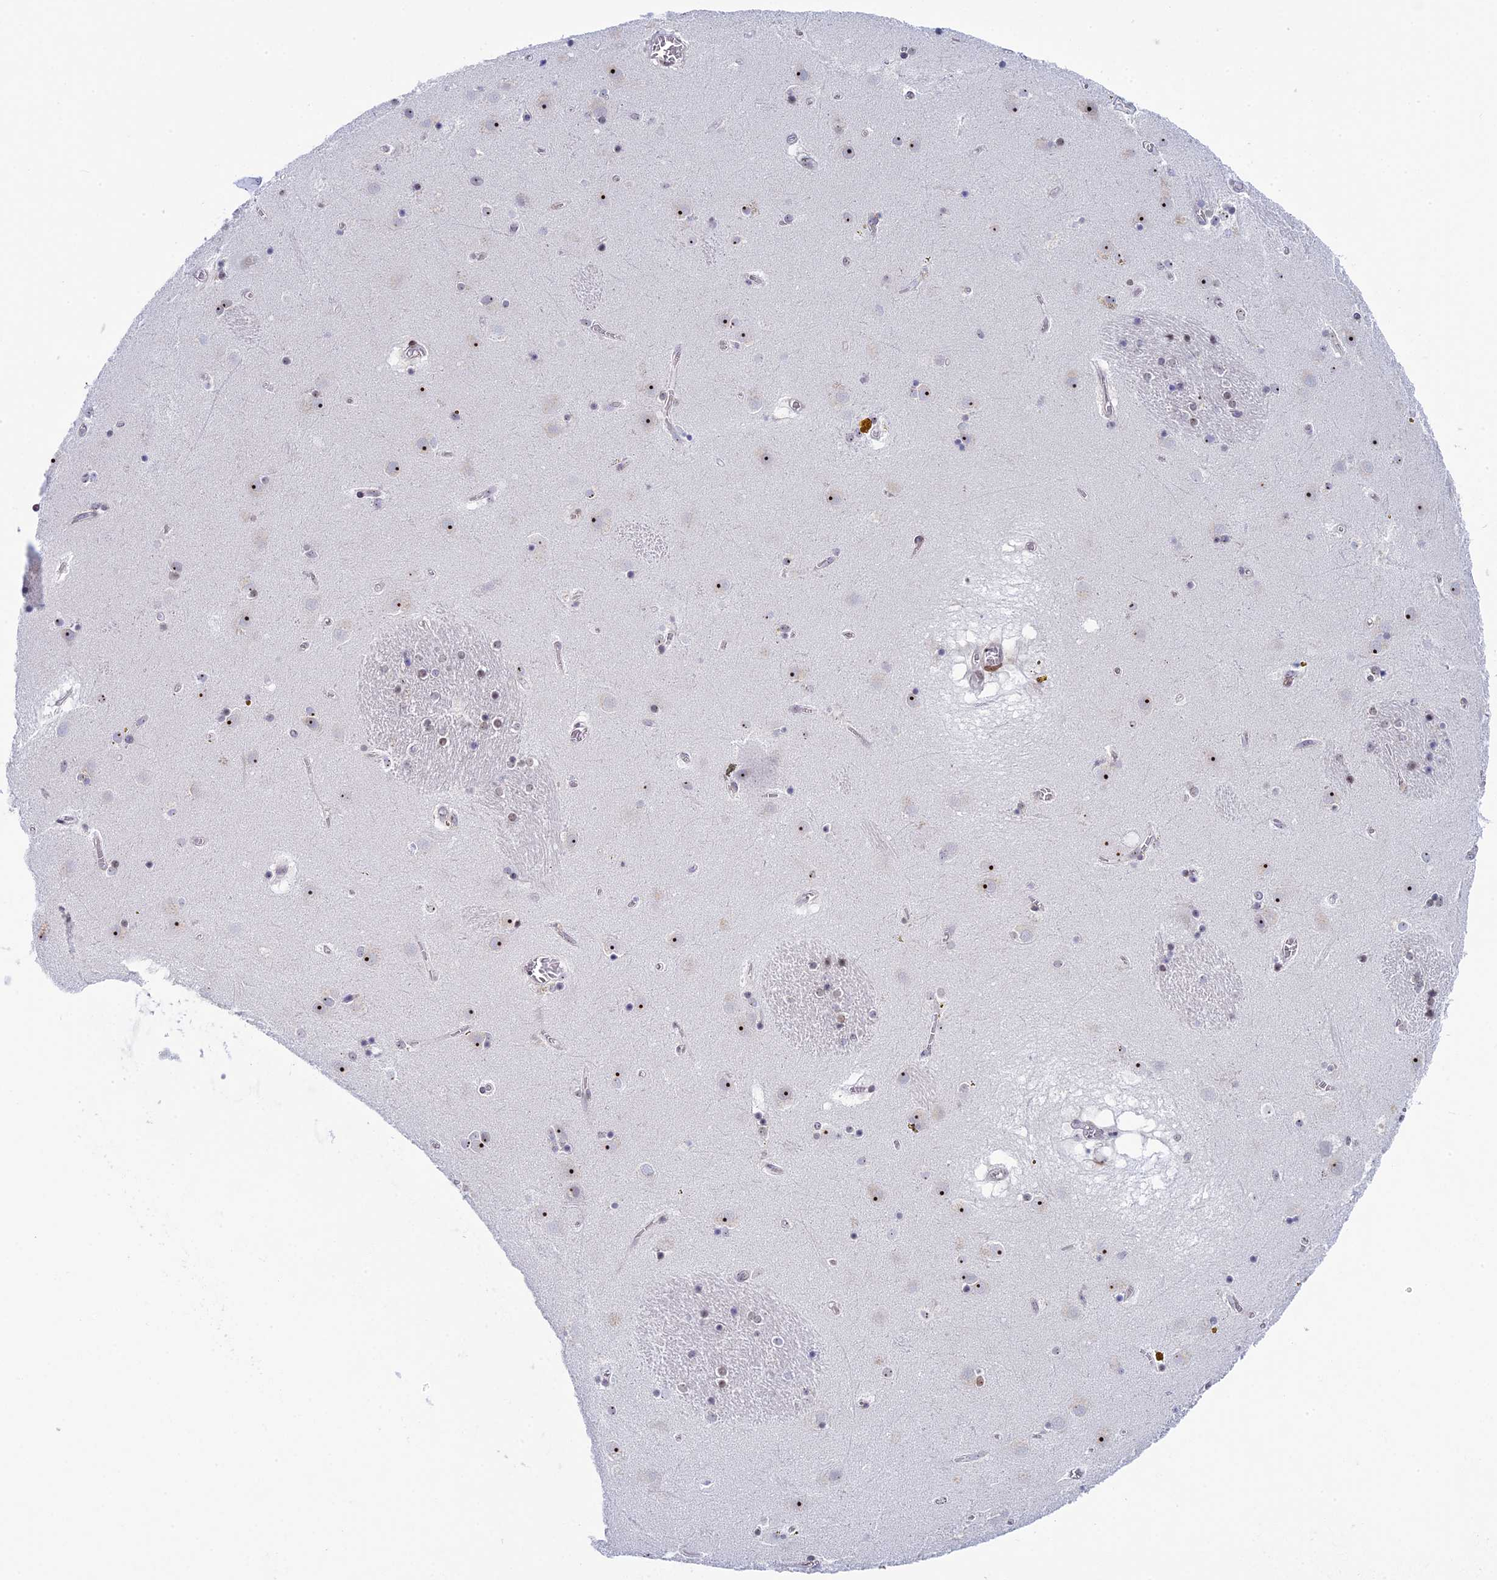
{"staining": {"intensity": "weak", "quantity": "<25%", "location": "nuclear"}, "tissue": "caudate", "cell_type": "Glial cells", "image_type": "normal", "snomed": [{"axis": "morphology", "description": "Normal tissue, NOS"}, {"axis": "topography", "description": "Lateral ventricle wall"}], "caption": "Micrograph shows no significant protein positivity in glial cells of benign caudate. Nuclei are stained in blue.", "gene": "CCDC86", "patient": {"sex": "male", "age": 70}}